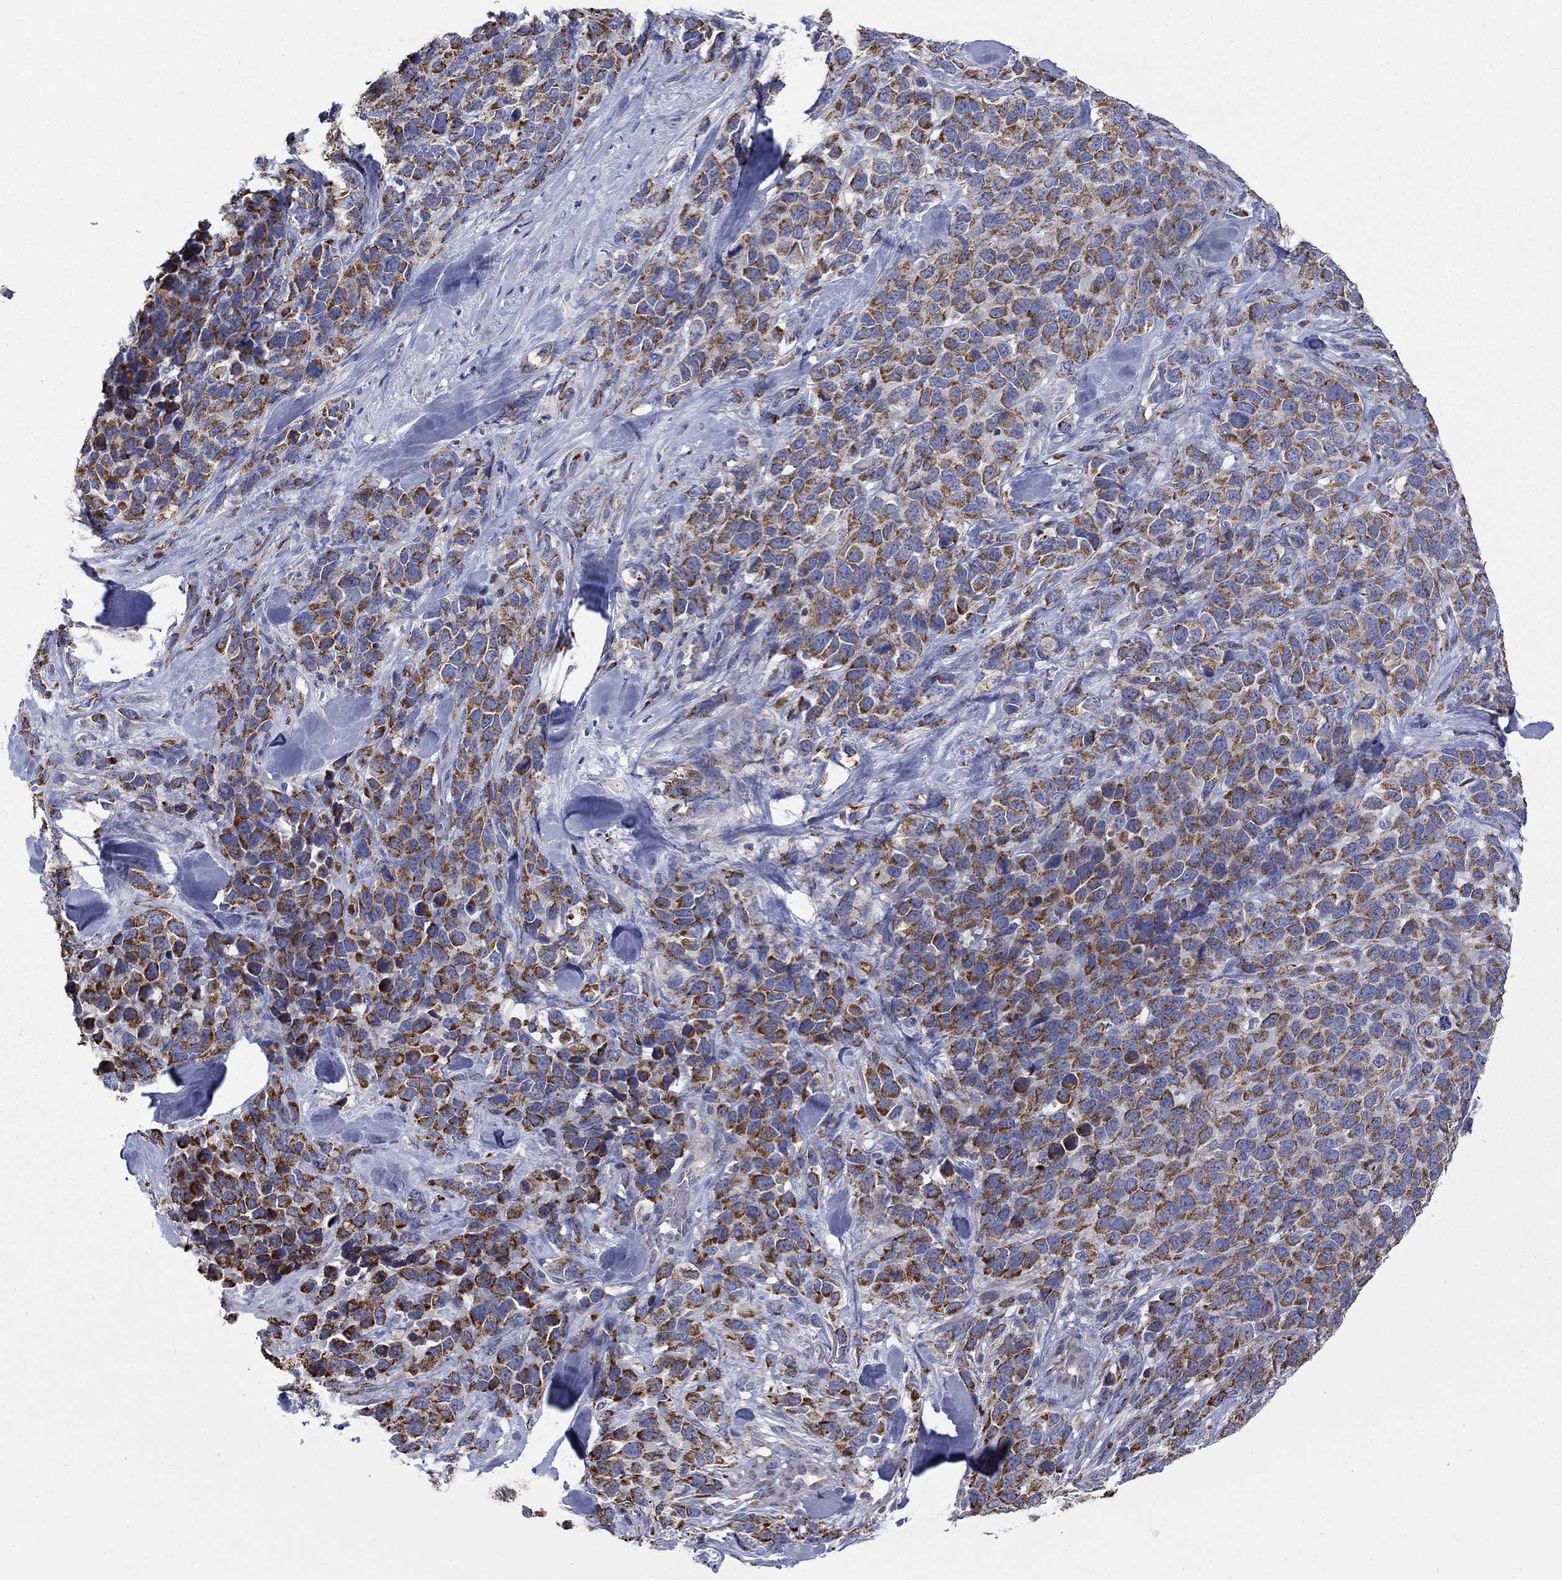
{"staining": {"intensity": "strong", "quantity": "25%-75%", "location": "cytoplasmic/membranous"}, "tissue": "melanoma", "cell_type": "Tumor cells", "image_type": "cancer", "snomed": [{"axis": "morphology", "description": "Malignant melanoma, Metastatic site"}, {"axis": "topography", "description": "Skin"}], "caption": "The immunohistochemical stain shows strong cytoplasmic/membranous expression in tumor cells of malignant melanoma (metastatic site) tissue.", "gene": "HPS5", "patient": {"sex": "male", "age": 84}}